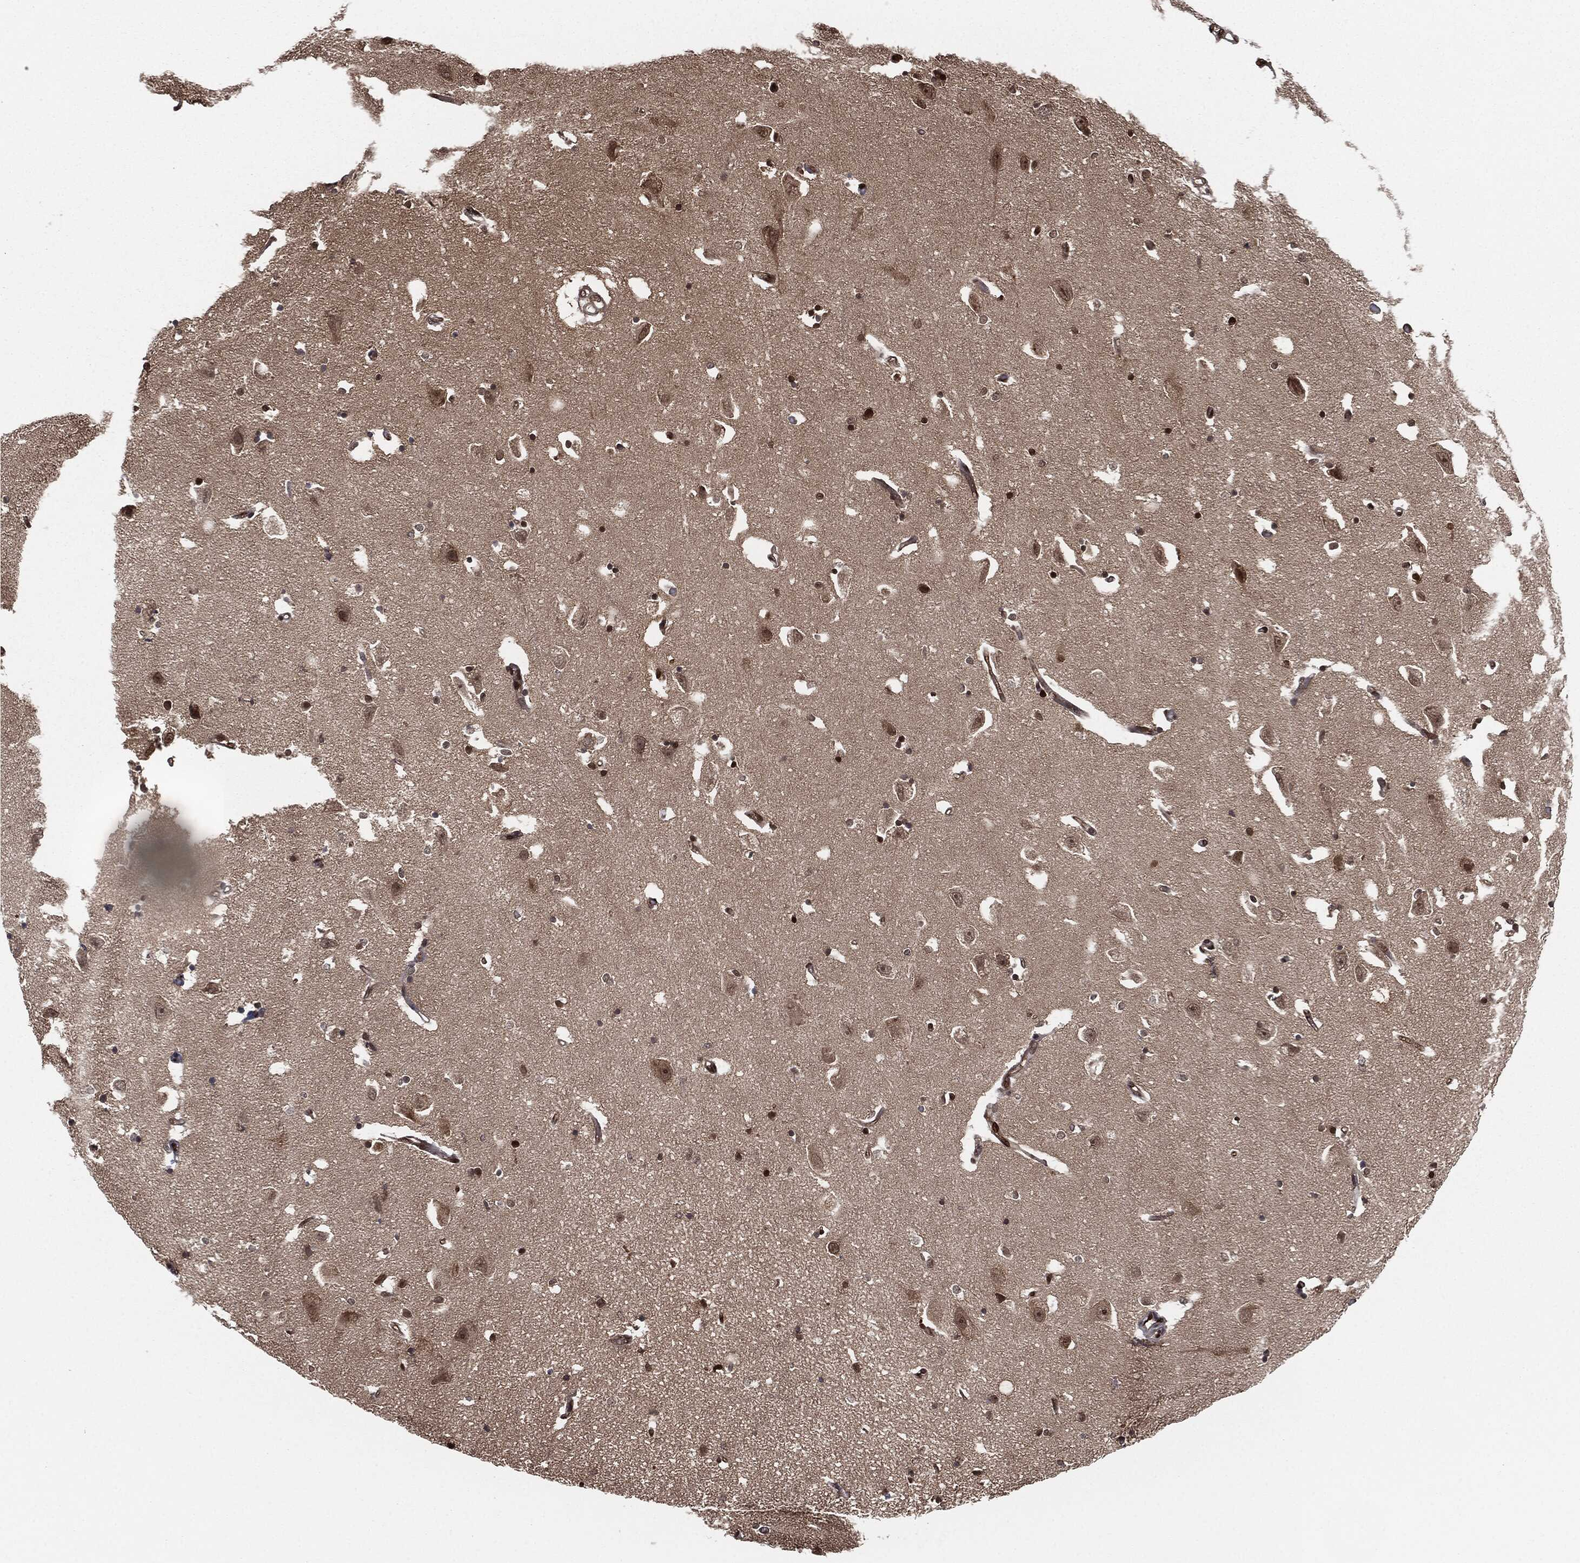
{"staining": {"intensity": "strong", "quantity": ">75%", "location": "nuclear"}, "tissue": "hippocampus", "cell_type": "Glial cells", "image_type": "normal", "snomed": [{"axis": "morphology", "description": "Normal tissue, NOS"}, {"axis": "topography", "description": "Lateral ventricle wall"}, {"axis": "topography", "description": "Hippocampus"}], "caption": "Protein analysis of benign hippocampus reveals strong nuclear positivity in approximately >75% of glial cells. (Stains: DAB (3,3'-diaminobenzidine) in brown, nuclei in blue, Microscopy: brightfield microscopy at high magnification).", "gene": "CAPRIN2", "patient": {"sex": "female", "age": 63}}